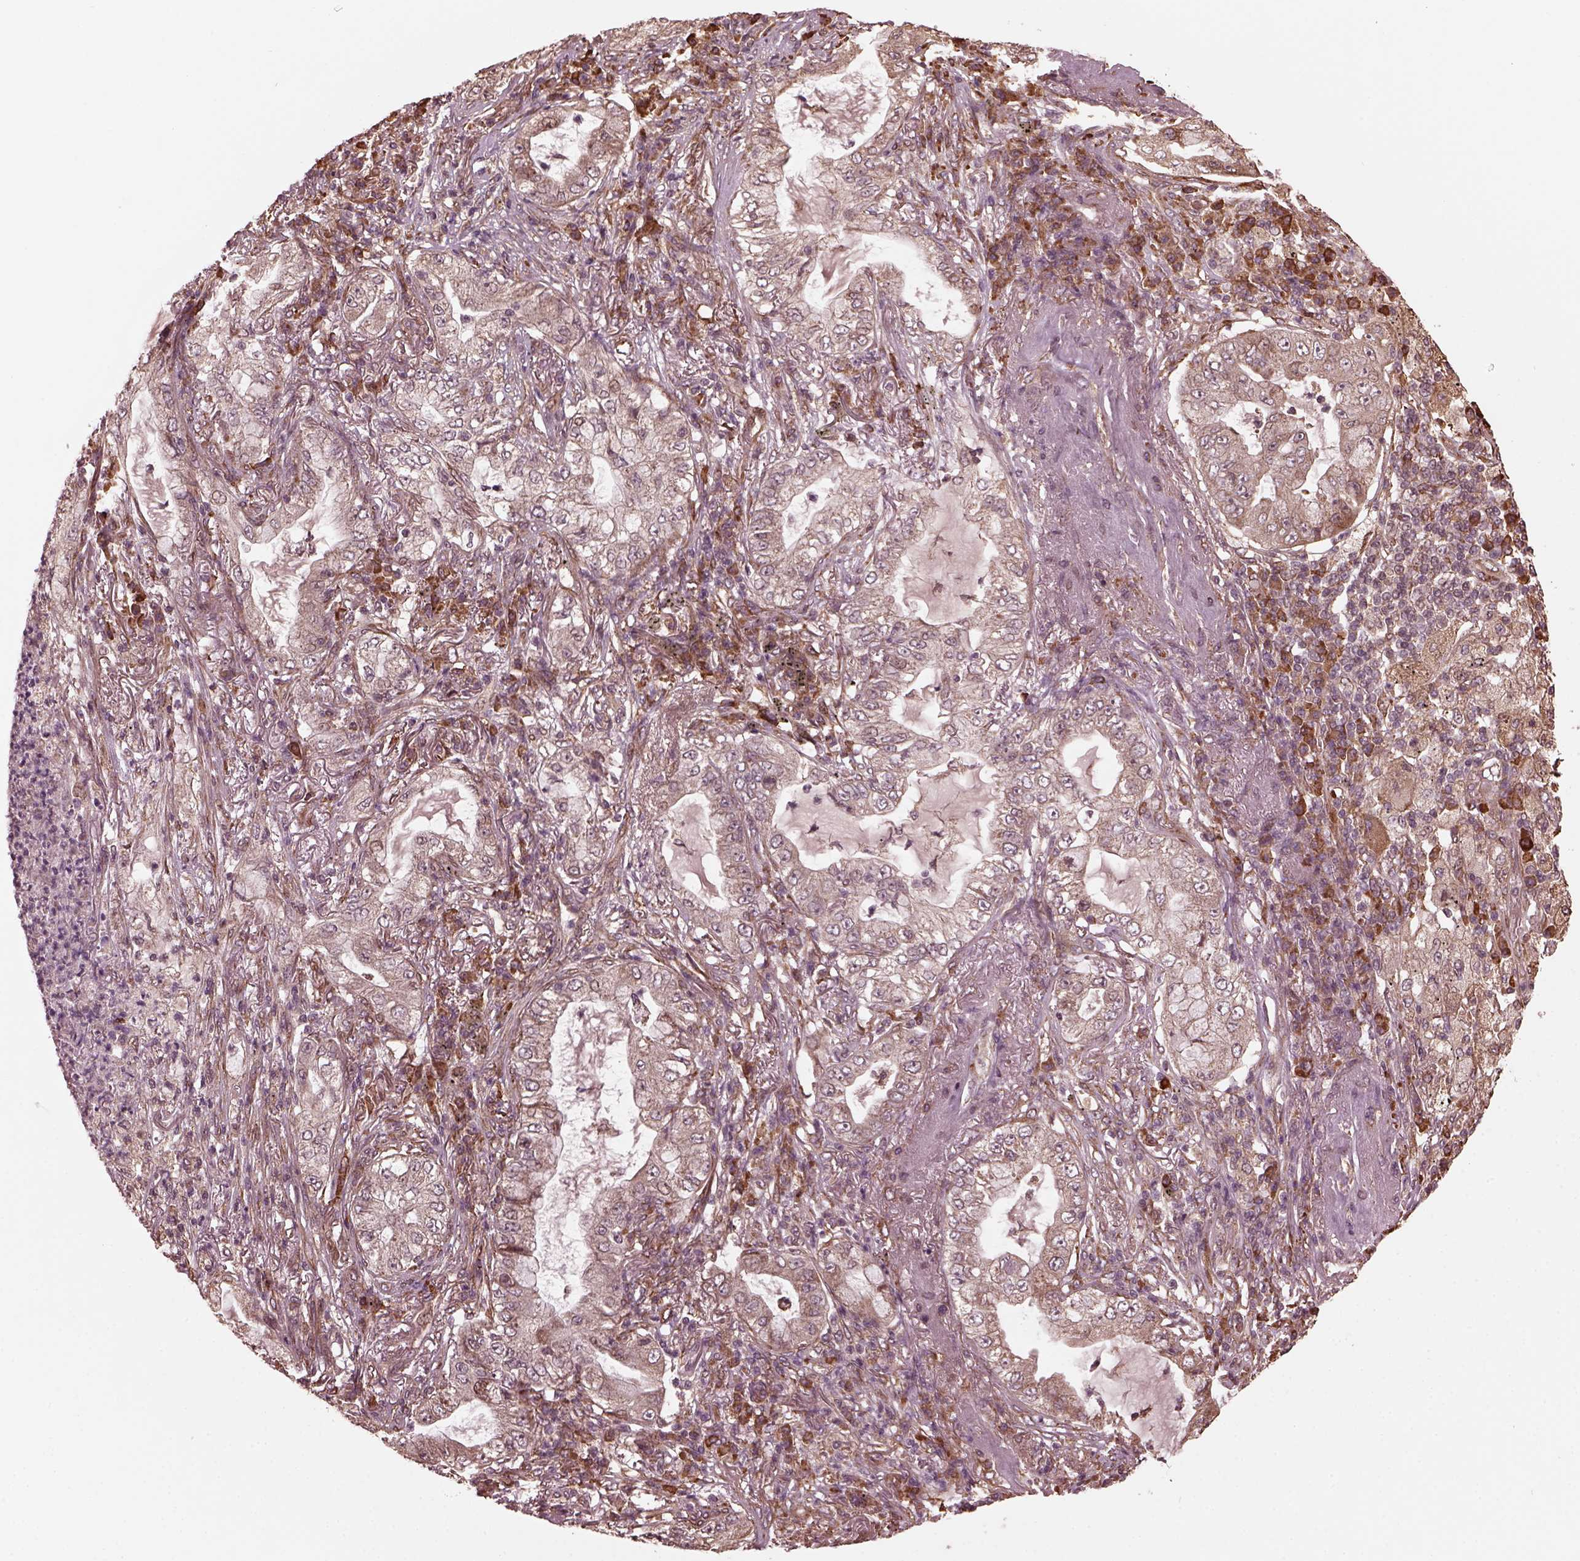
{"staining": {"intensity": "weak", "quantity": "<25%", "location": "cytoplasmic/membranous"}, "tissue": "lung cancer", "cell_type": "Tumor cells", "image_type": "cancer", "snomed": [{"axis": "morphology", "description": "Adenocarcinoma, NOS"}, {"axis": "topography", "description": "Lung"}], "caption": "Tumor cells are negative for protein expression in human lung adenocarcinoma.", "gene": "ZNF292", "patient": {"sex": "female", "age": 73}}